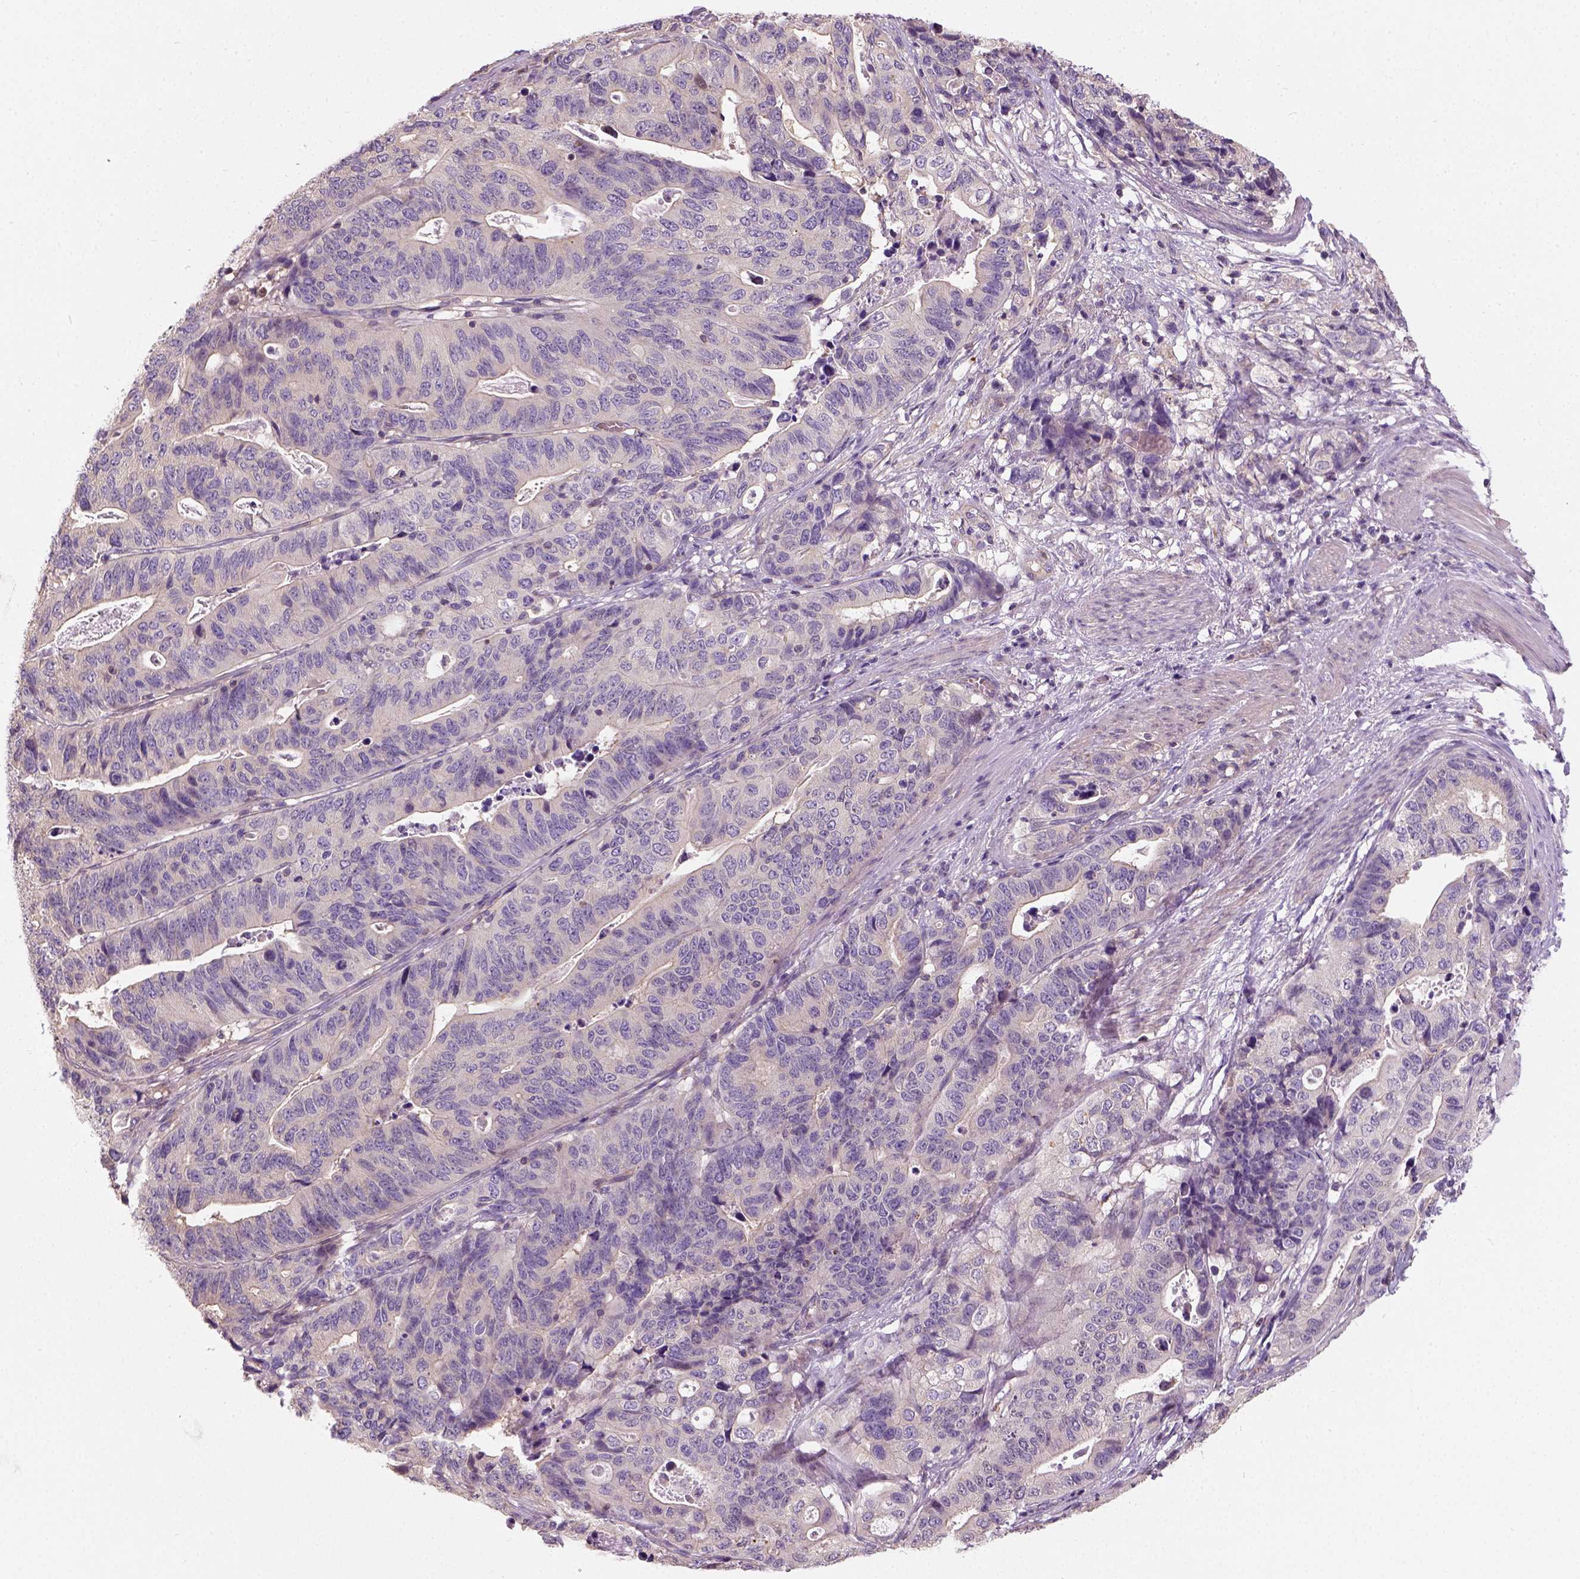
{"staining": {"intensity": "weak", "quantity": "<25%", "location": "cytoplasmic/membranous"}, "tissue": "stomach cancer", "cell_type": "Tumor cells", "image_type": "cancer", "snomed": [{"axis": "morphology", "description": "Adenocarcinoma, NOS"}, {"axis": "topography", "description": "Stomach, upper"}], "caption": "An immunohistochemistry micrograph of stomach adenocarcinoma is shown. There is no staining in tumor cells of stomach adenocarcinoma.", "gene": "CRACR2A", "patient": {"sex": "female", "age": 67}}